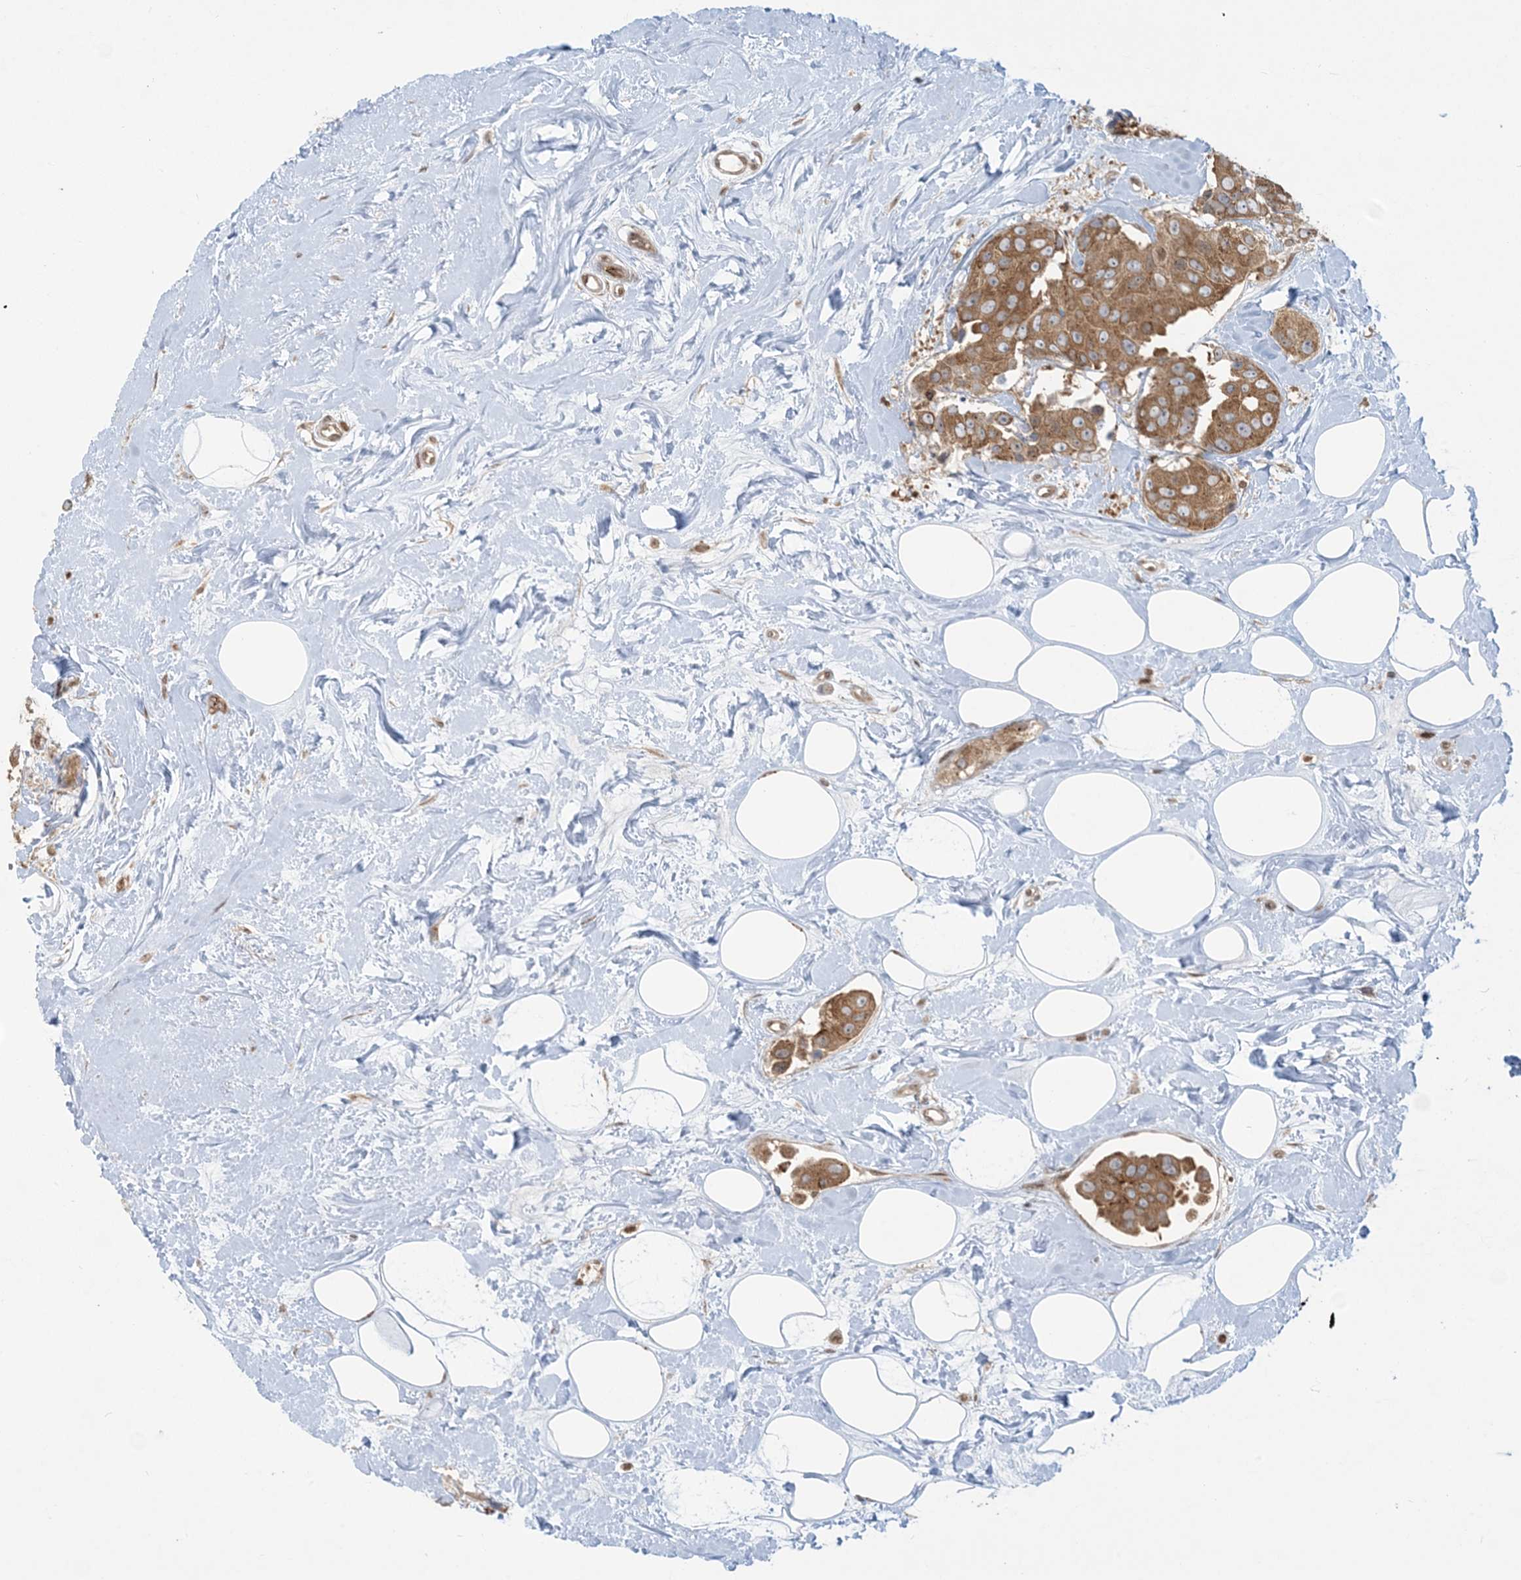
{"staining": {"intensity": "moderate", "quantity": ">75%", "location": "cytoplasmic/membranous"}, "tissue": "breast cancer", "cell_type": "Tumor cells", "image_type": "cancer", "snomed": [{"axis": "morphology", "description": "Normal tissue, NOS"}, {"axis": "morphology", "description": "Duct carcinoma"}, {"axis": "topography", "description": "Breast"}], "caption": "About >75% of tumor cells in breast infiltrating ductal carcinoma demonstrate moderate cytoplasmic/membranous protein expression as visualized by brown immunohistochemical staining.", "gene": "ABCF3", "patient": {"sex": "female", "age": 39}}